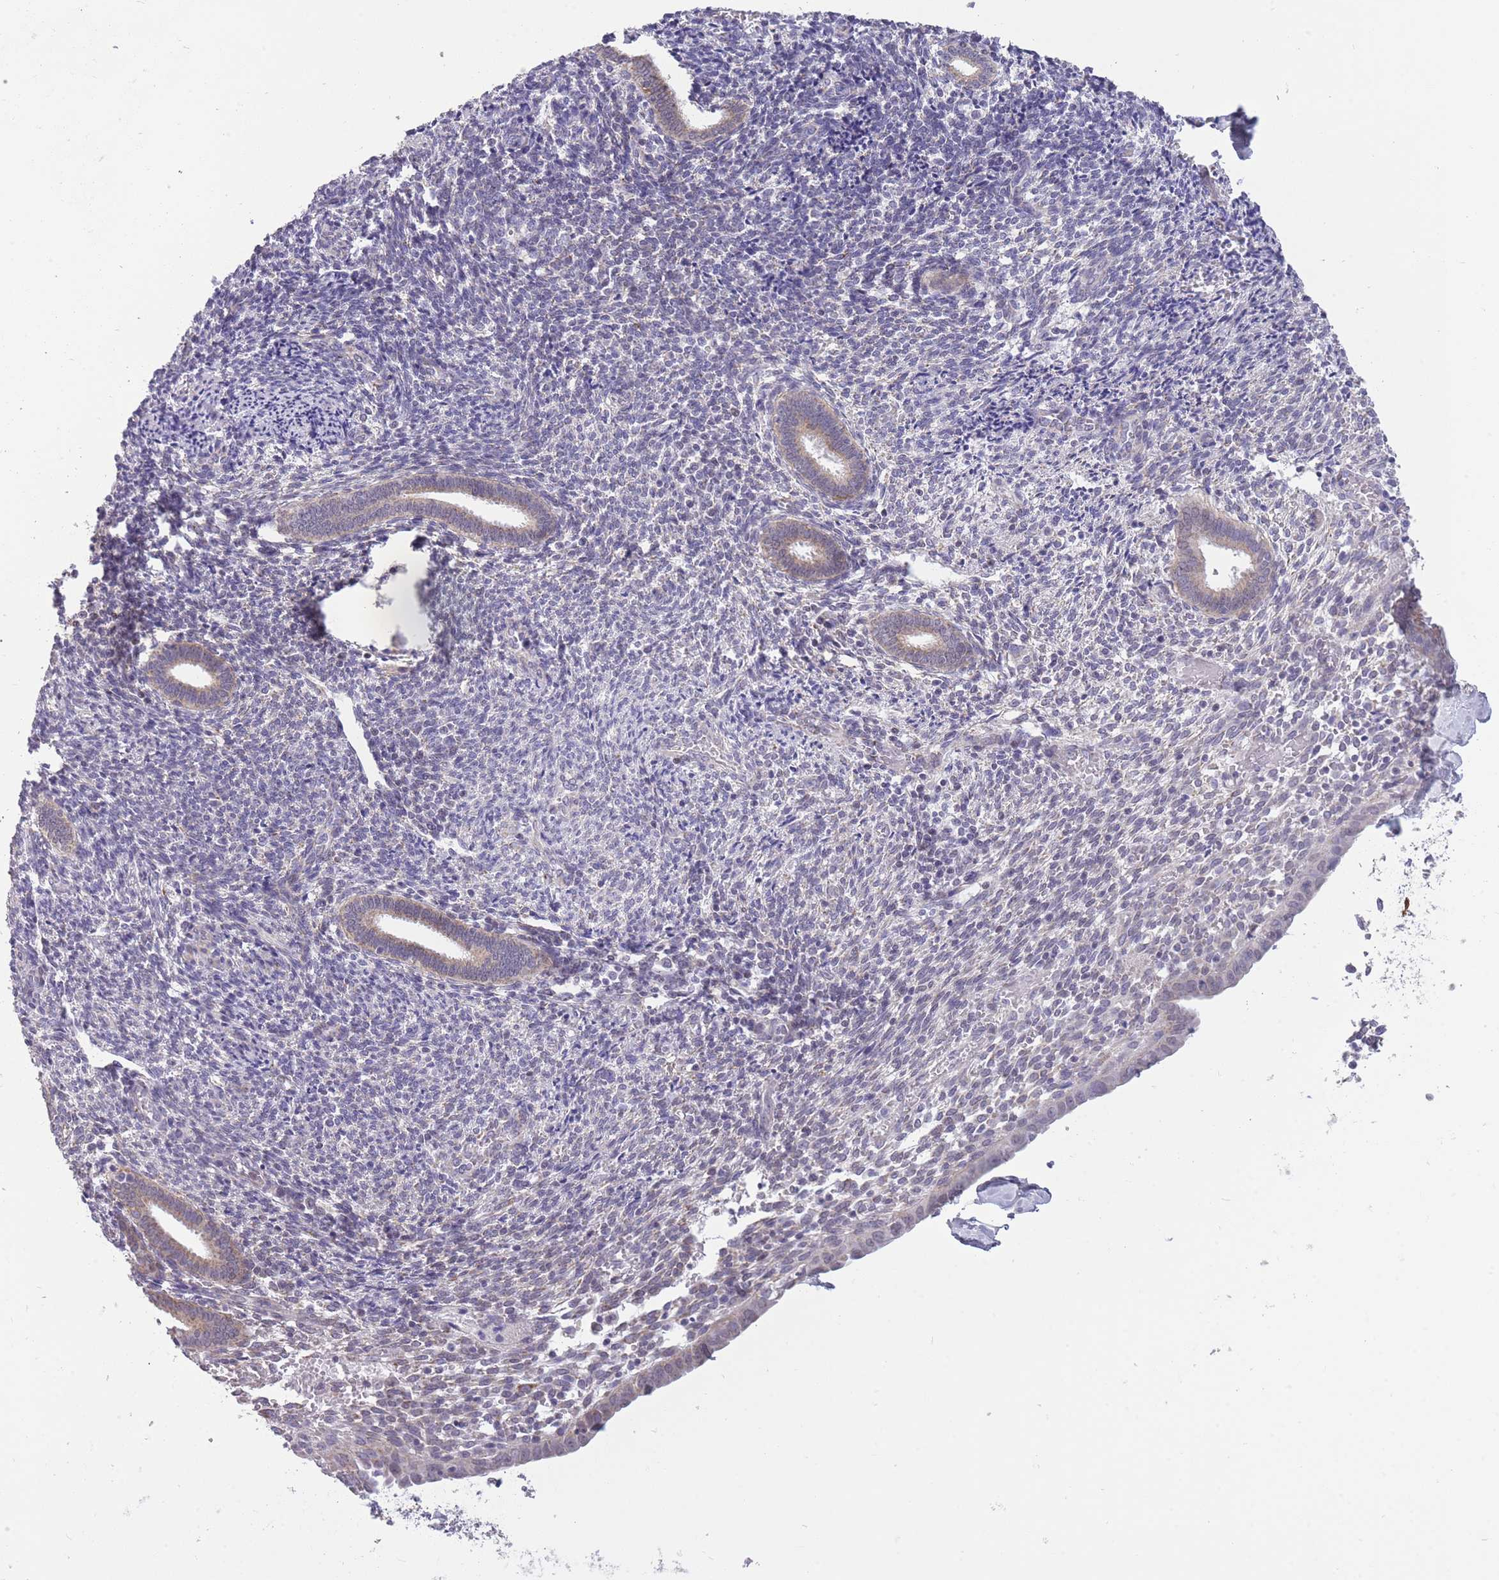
{"staining": {"intensity": "negative", "quantity": "none", "location": "none"}, "tissue": "endometrium", "cell_type": "Cells in endometrial stroma", "image_type": "normal", "snomed": [{"axis": "morphology", "description": "Normal tissue, NOS"}, {"axis": "topography", "description": "Endometrium"}], "caption": "Cells in endometrial stroma are negative for protein expression in normal human endometrium. The staining was performed using DAB (3,3'-diaminobenzidine) to visualize the protein expression in brown, while the nuclei were stained in blue with hematoxylin (Magnification: 20x).", "gene": "ZBTB24", "patient": {"sex": "female", "age": 32}}